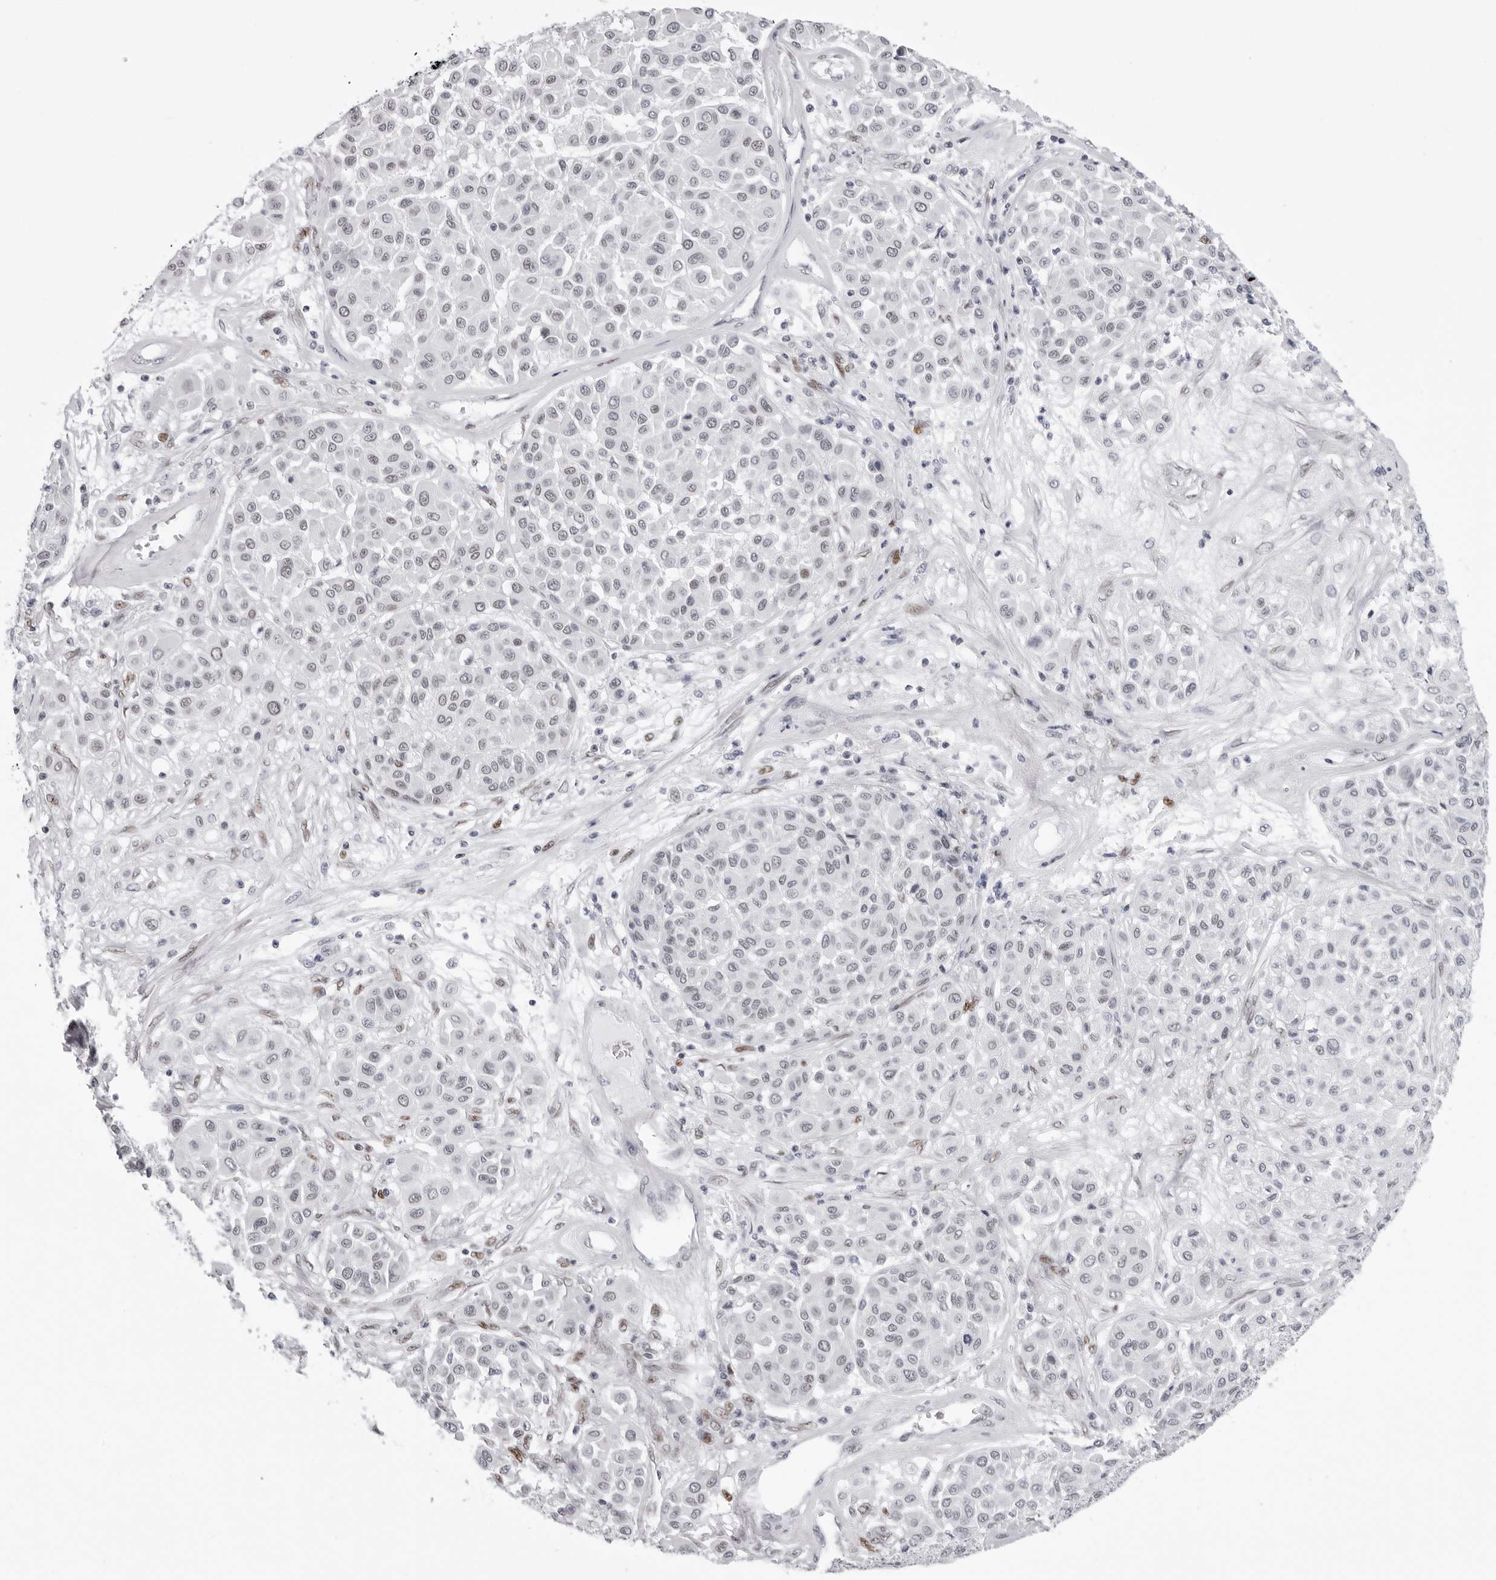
{"staining": {"intensity": "negative", "quantity": "none", "location": "none"}, "tissue": "melanoma", "cell_type": "Tumor cells", "image_type": "cancer", "snomed": [{"axis": "morphology", "description": "Malignant melanoma, Metastatic site"}, {"axis": "topography", "description": "Soft tissue"}], "caption": "An immunohistochemistry (IHC) image of malignant melanoma (metastatic site) is shown. There is no staining in tumor cells of malignant melanoma (metastatic site). (Stains: DAB (3,3'-diaminobenzidine) IHC with hematoxylin counter stain, Microscopy: brightfield microscopy at high magnification).", "gene": "IRF2BP2", "patient": {"sex": "male", "age": 41}}